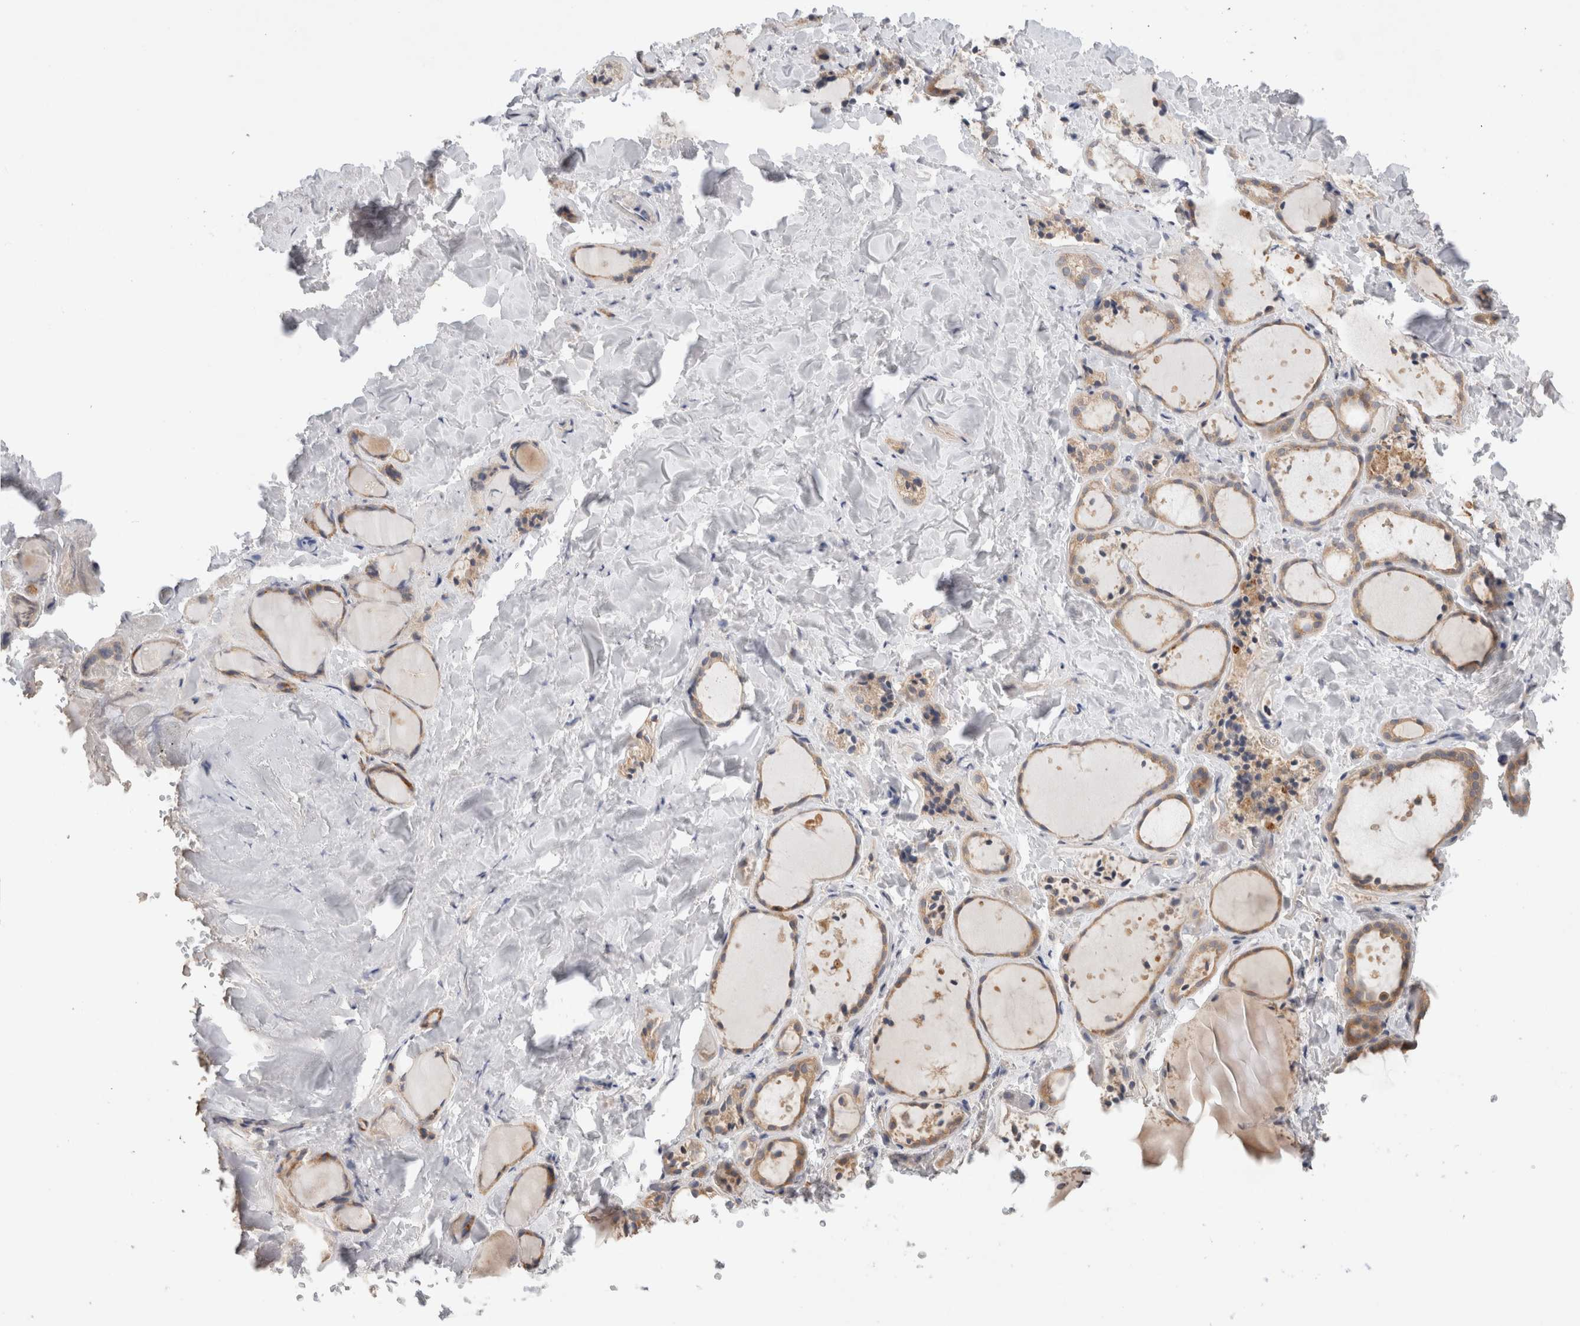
{"staining": {"intensity": "moderate", "quantity": ">75%", "location": "cytoplasmic/membranous"}, "tissue": "thyroid gland", "cell_type": "Glandular cells", "image_type": "normal", "snomed": [{"axis": "morphology", "description": "Normal tissue, NOS"}, {"axis": "topography", "description": "Thyroid gland"}], "caption": "A micrograph of thyroid gland stained for a protein shows moderate cytoplasmic/membranous brown staining in glandular cells. Ihc stains the protein of interest in brown and the nuclei are stained blue.", "gene": "SGK1", "patient": {"sex": "female", "age": 44}}